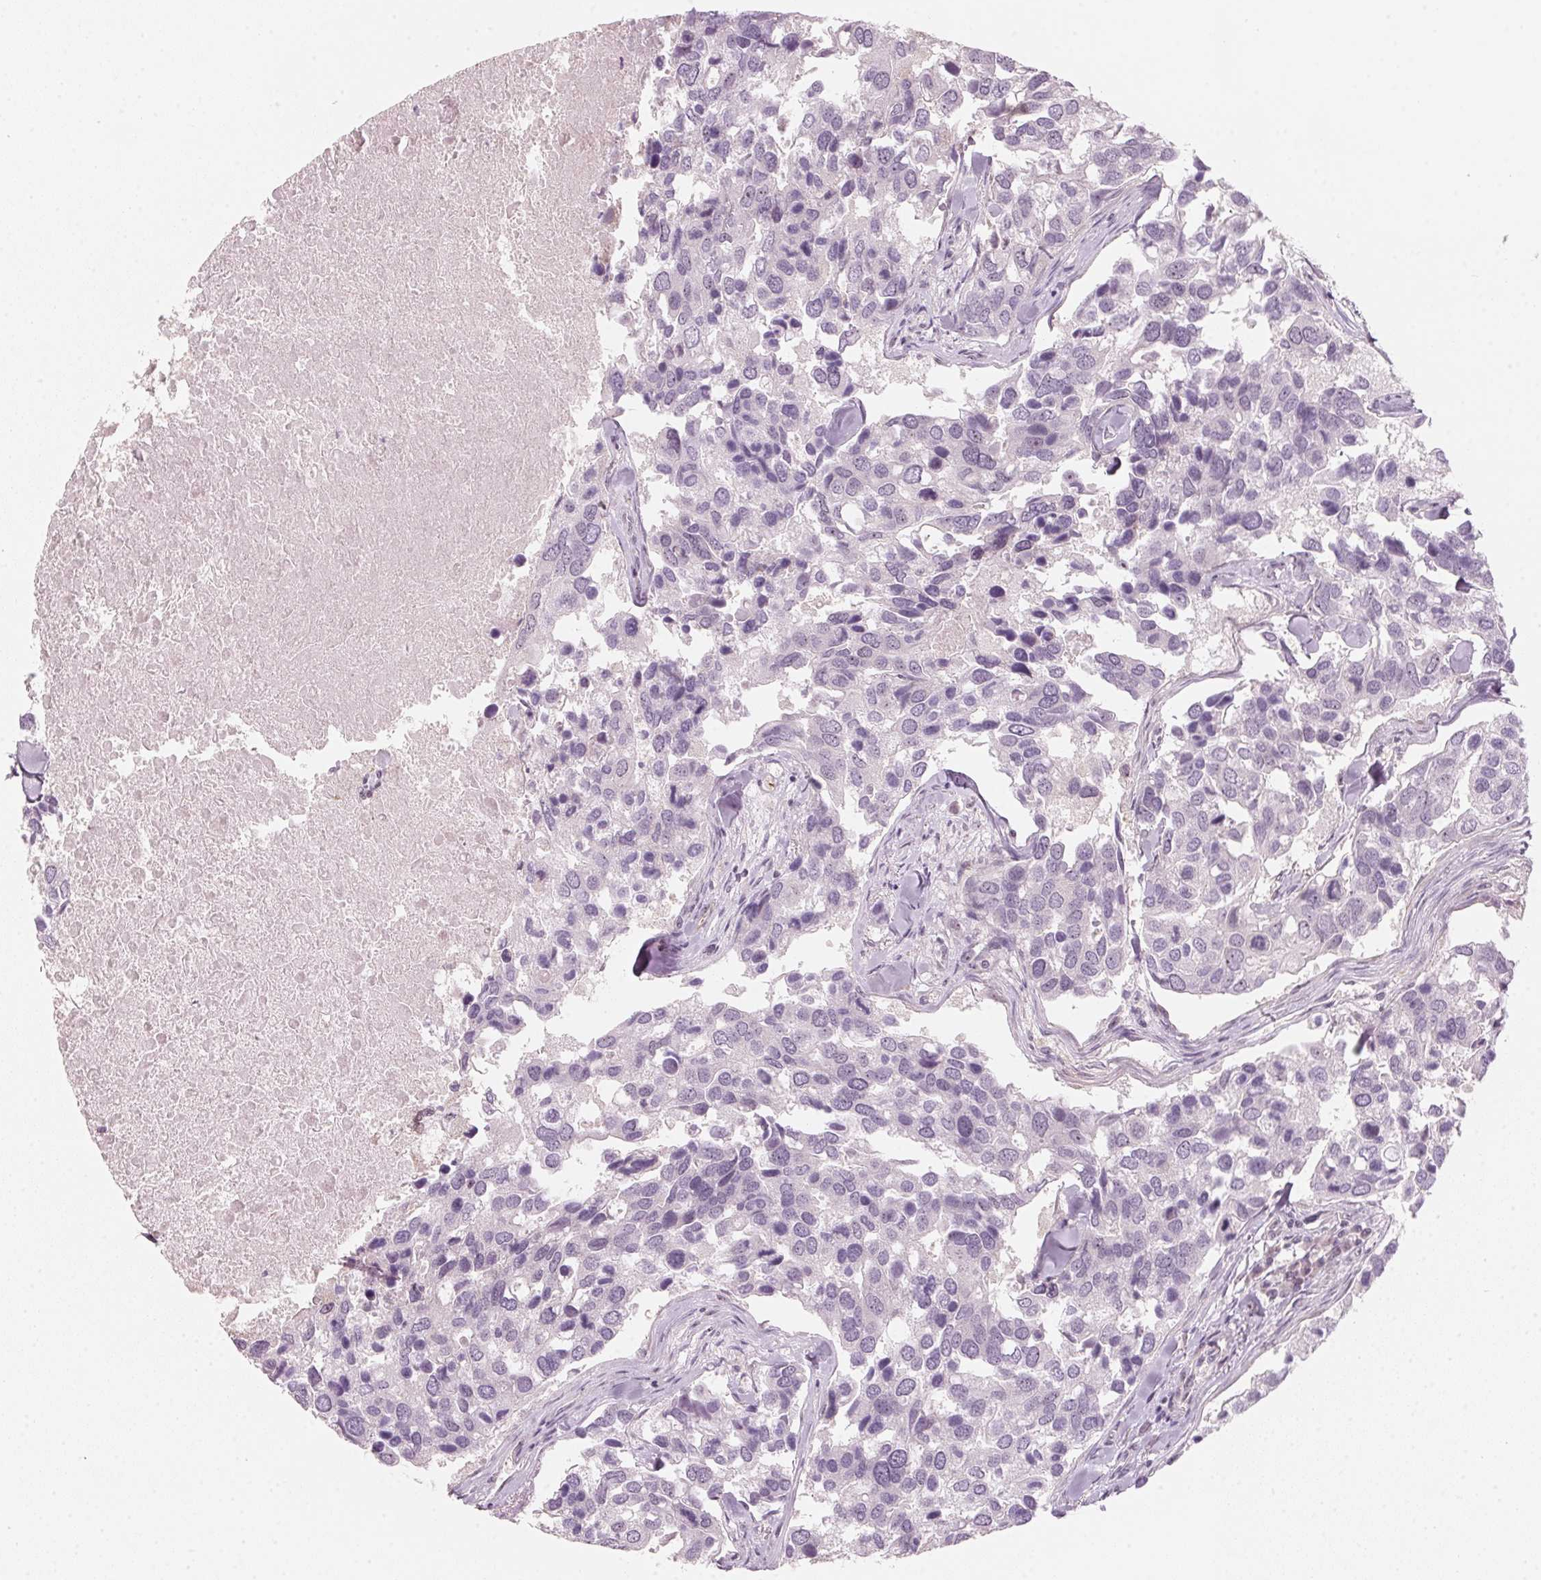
{"staining": {"intensity": "negative", "quantity": "none", "location": "none"}, "tissue": "breast cancer", "cell_type": "Tumor cells", "image_type": "cancer", "snomed": [{"axis": "morphology", "description": "Duct carcinoma"}, {"axis": "topography", "description": "Breast"}], "caption": "Immunohistochemical staining of human invasive ductal carcinoma (breast) displays no significant staining in tumor cells.", "gene": "DNTTIP2", "patient": {"sex": "female", "age": 83}}